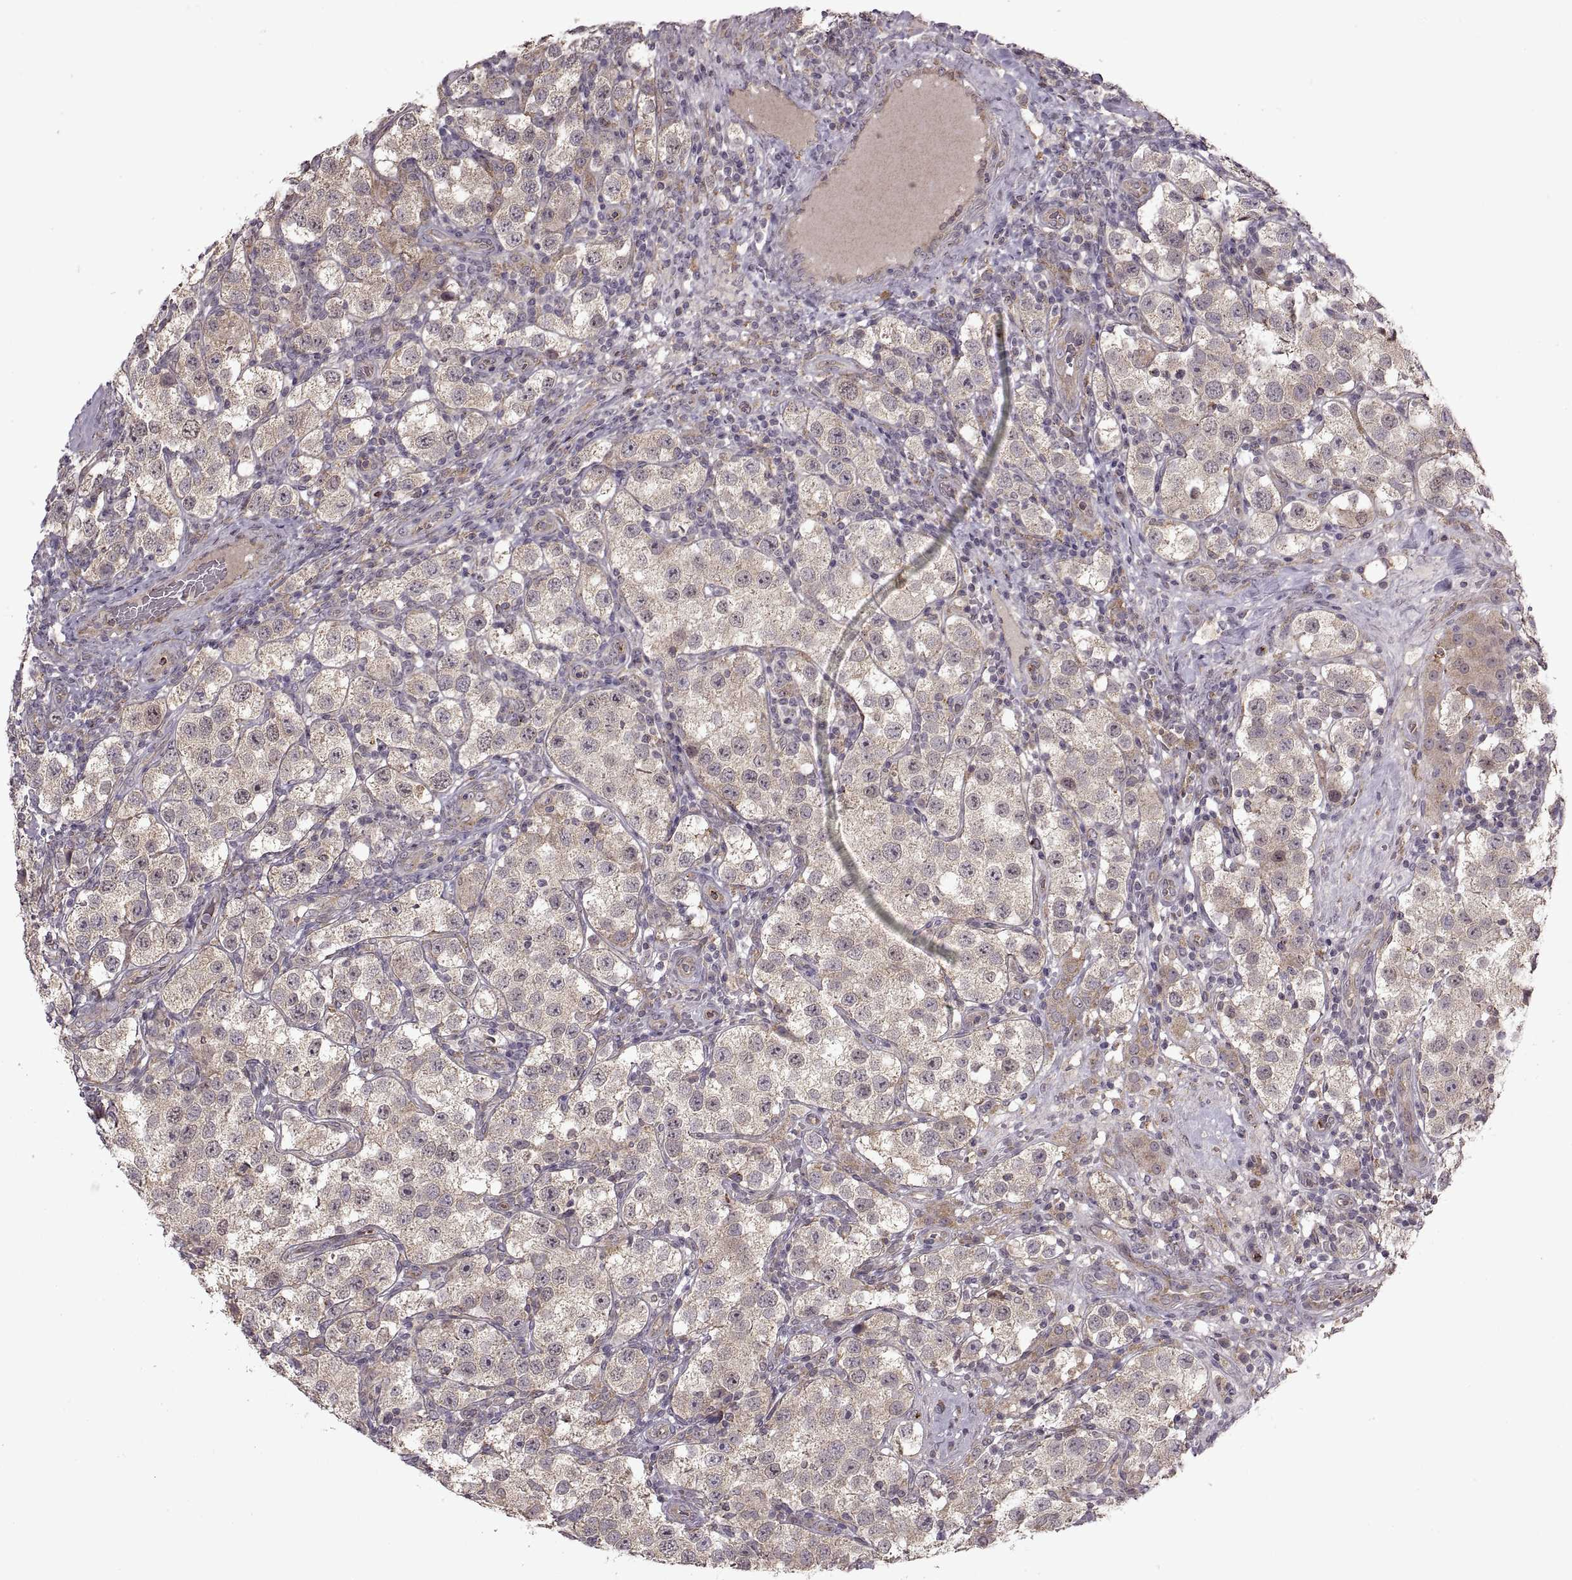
{"staining": {"intensity": "weak", "quantity": ">75%", "location": "cytoplasmic/membranous"}, "tissue": "testis cancer", "cell_type": "Tumor cells", "image_type": "cancer", "snomed": [{"axis": "morphology", "description": "Seminoma, NOS"}, {"axis": "topography", "description": "Testis"}], "caption": "IHC staining of seminoma (testis), which shows low levels of weak cytoplasmic/membranous positivity in about >75% of tumor cells indicating weak cytoplasmic/membranous protein staining. The staining was performed using DAB (3,3'-diaminobenzidine) (brown) for protein detection and nuclei were counterstained in hematoxylin (blue).", "gene": "PIERCE1", "patient": {"sex": "male", "age": 37}}